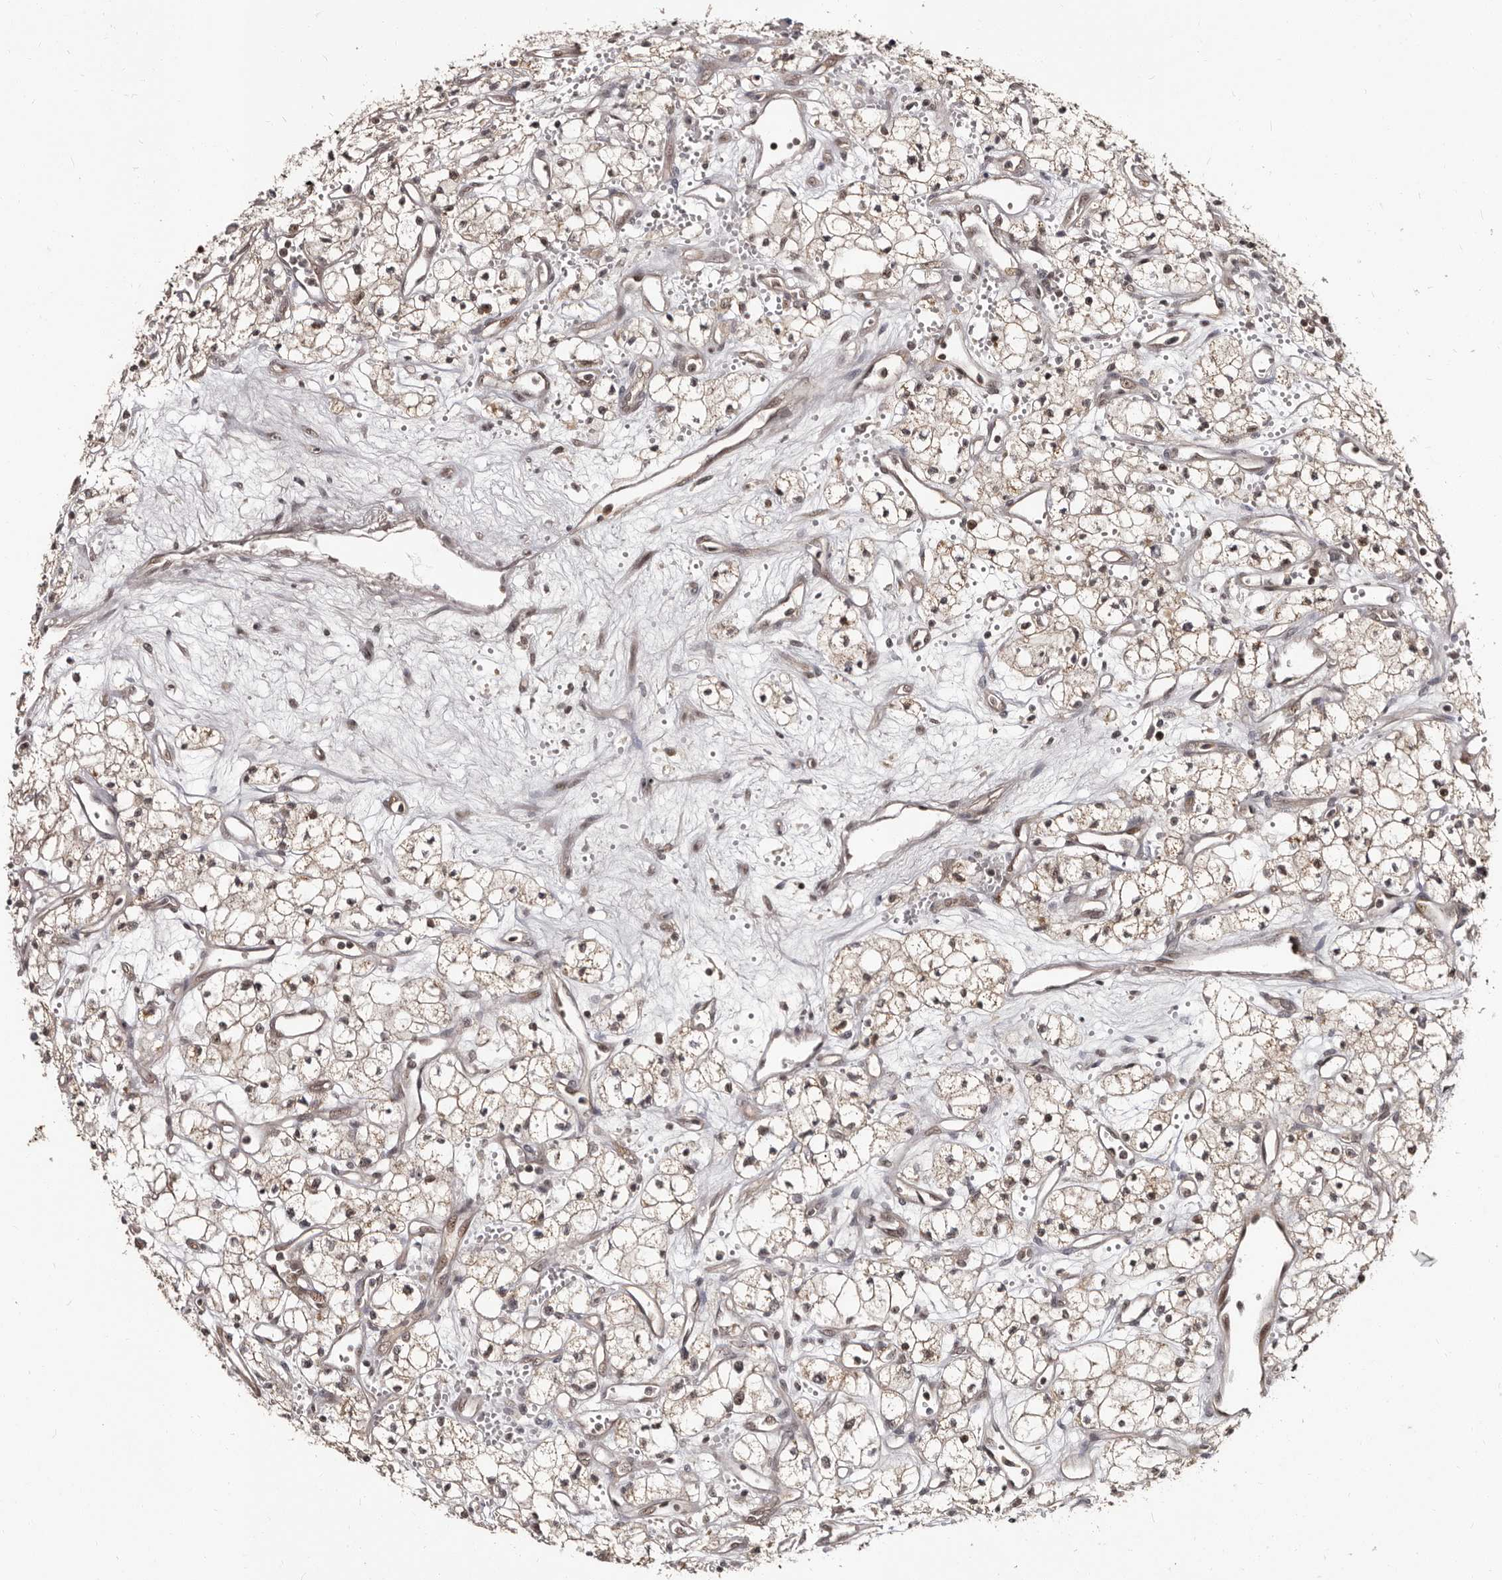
{"staining": {"intensity": "weak", "quantity": "<25%", "location": "cytoplasmic/membranous,nuclear"}, "tissue": "renal cancer", "cell_type": "Tumor cells", "image_type": "cancer", "snomed": [{"axis": "morphology", "description": "Adenocarcinoma, NOS"}, {"axis": "topography", "description": "Kidney"}], "caption": "Human adenocarcinoma (renal) stained for a protein using IHC demonstrates no staining in tumor cells.", "gene": "TBC1D22B", "patient": {"sex": "male", "age": 59}}